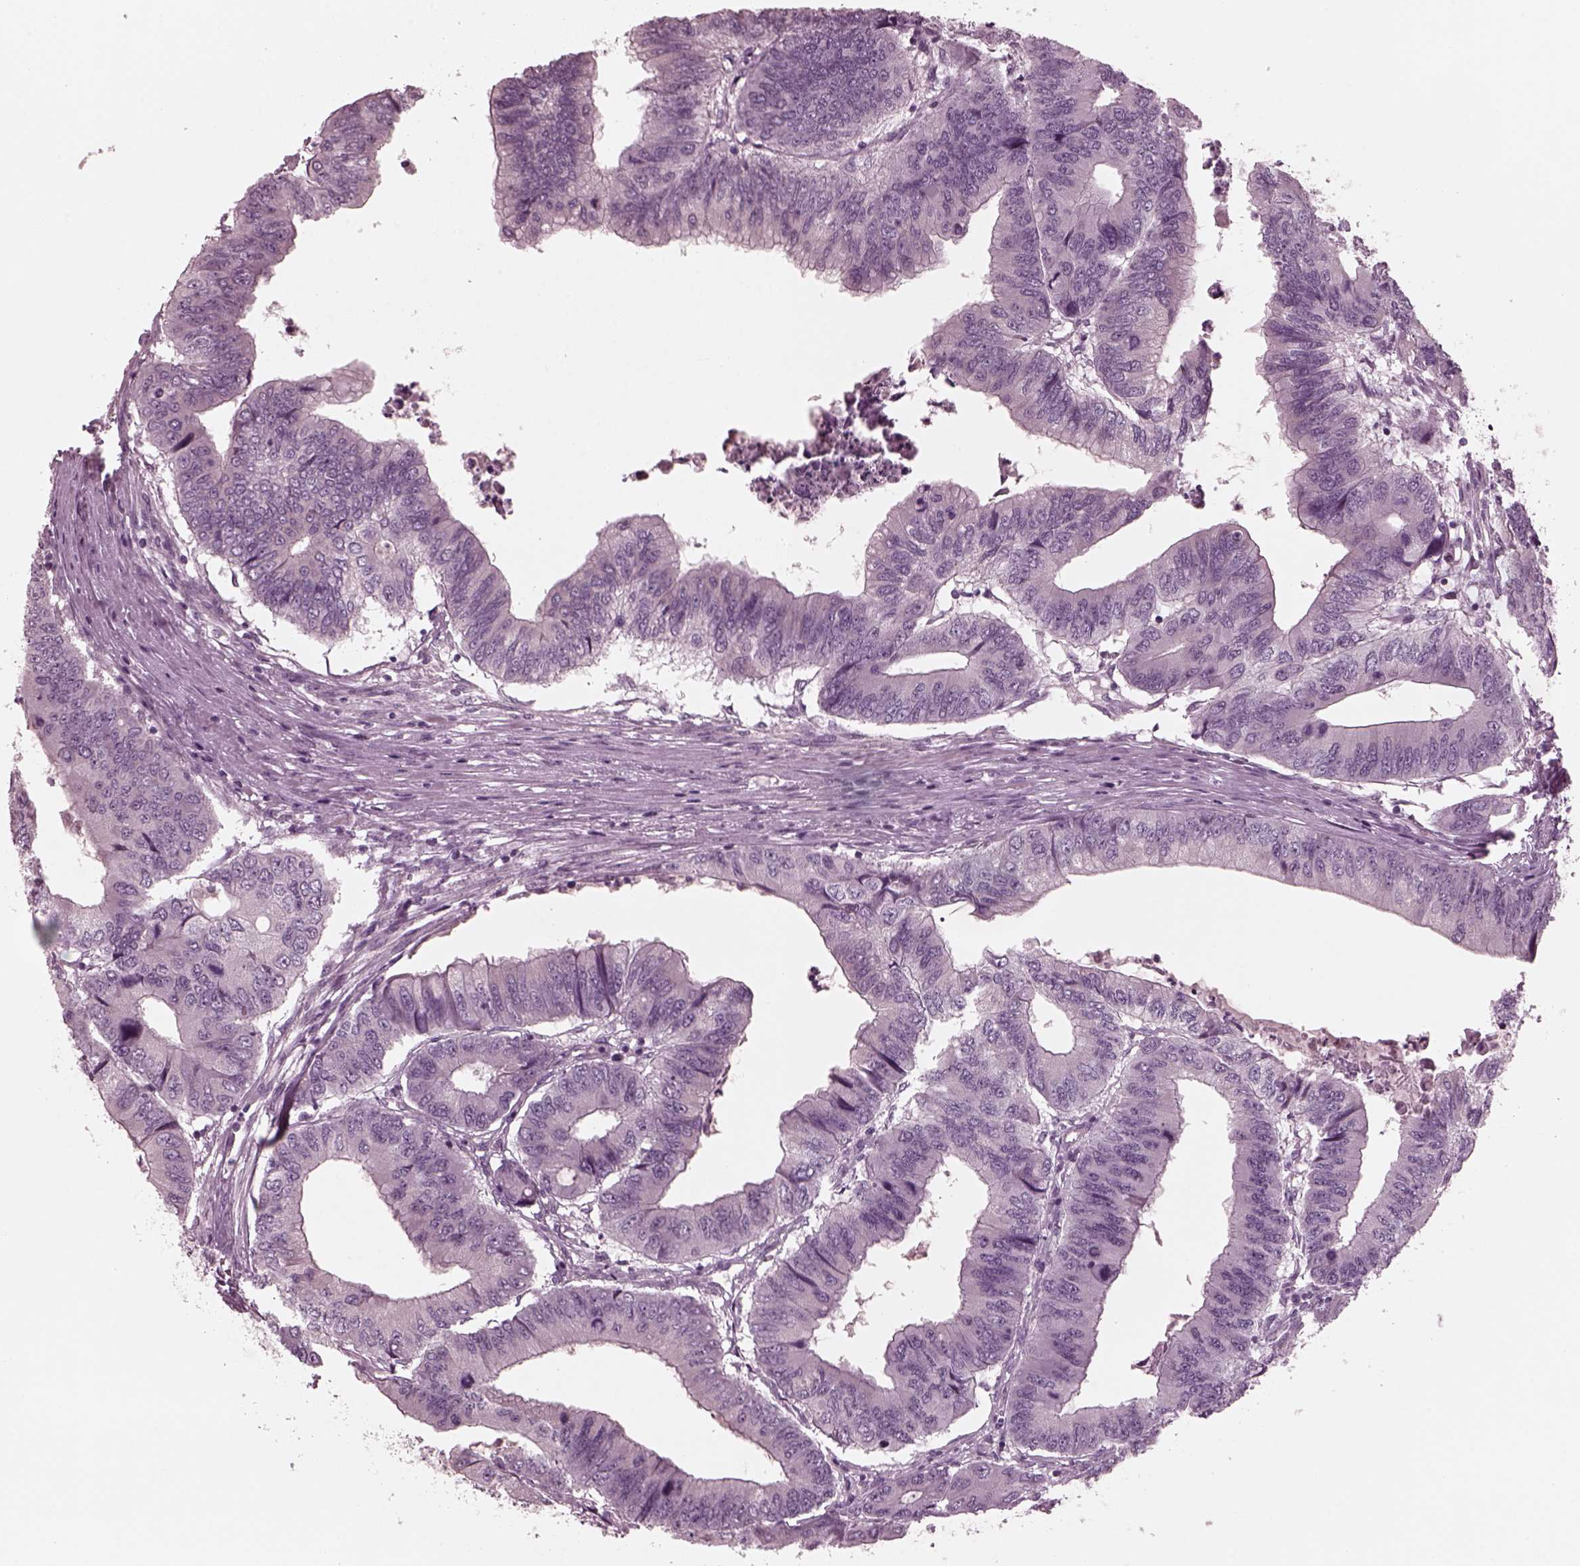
{"staining": {"intensity": "negative", "quantity": "none", "location": "none"}, "tissue": "colorectal cancer", "cell_type": "Tumor cells", "image_type": "cancer", "snomed": [{"axis": "morphology", "description": "Adenocarcinoma, NOS"}, {"axis": "topography", "description": "Colon"}], "caption": "Immunohistochemistry of colorectal adenocarcinoma reveals no expression in tumor cells.", "gene": "KIF6", "patient": {"sex": "male", "age": 53}}